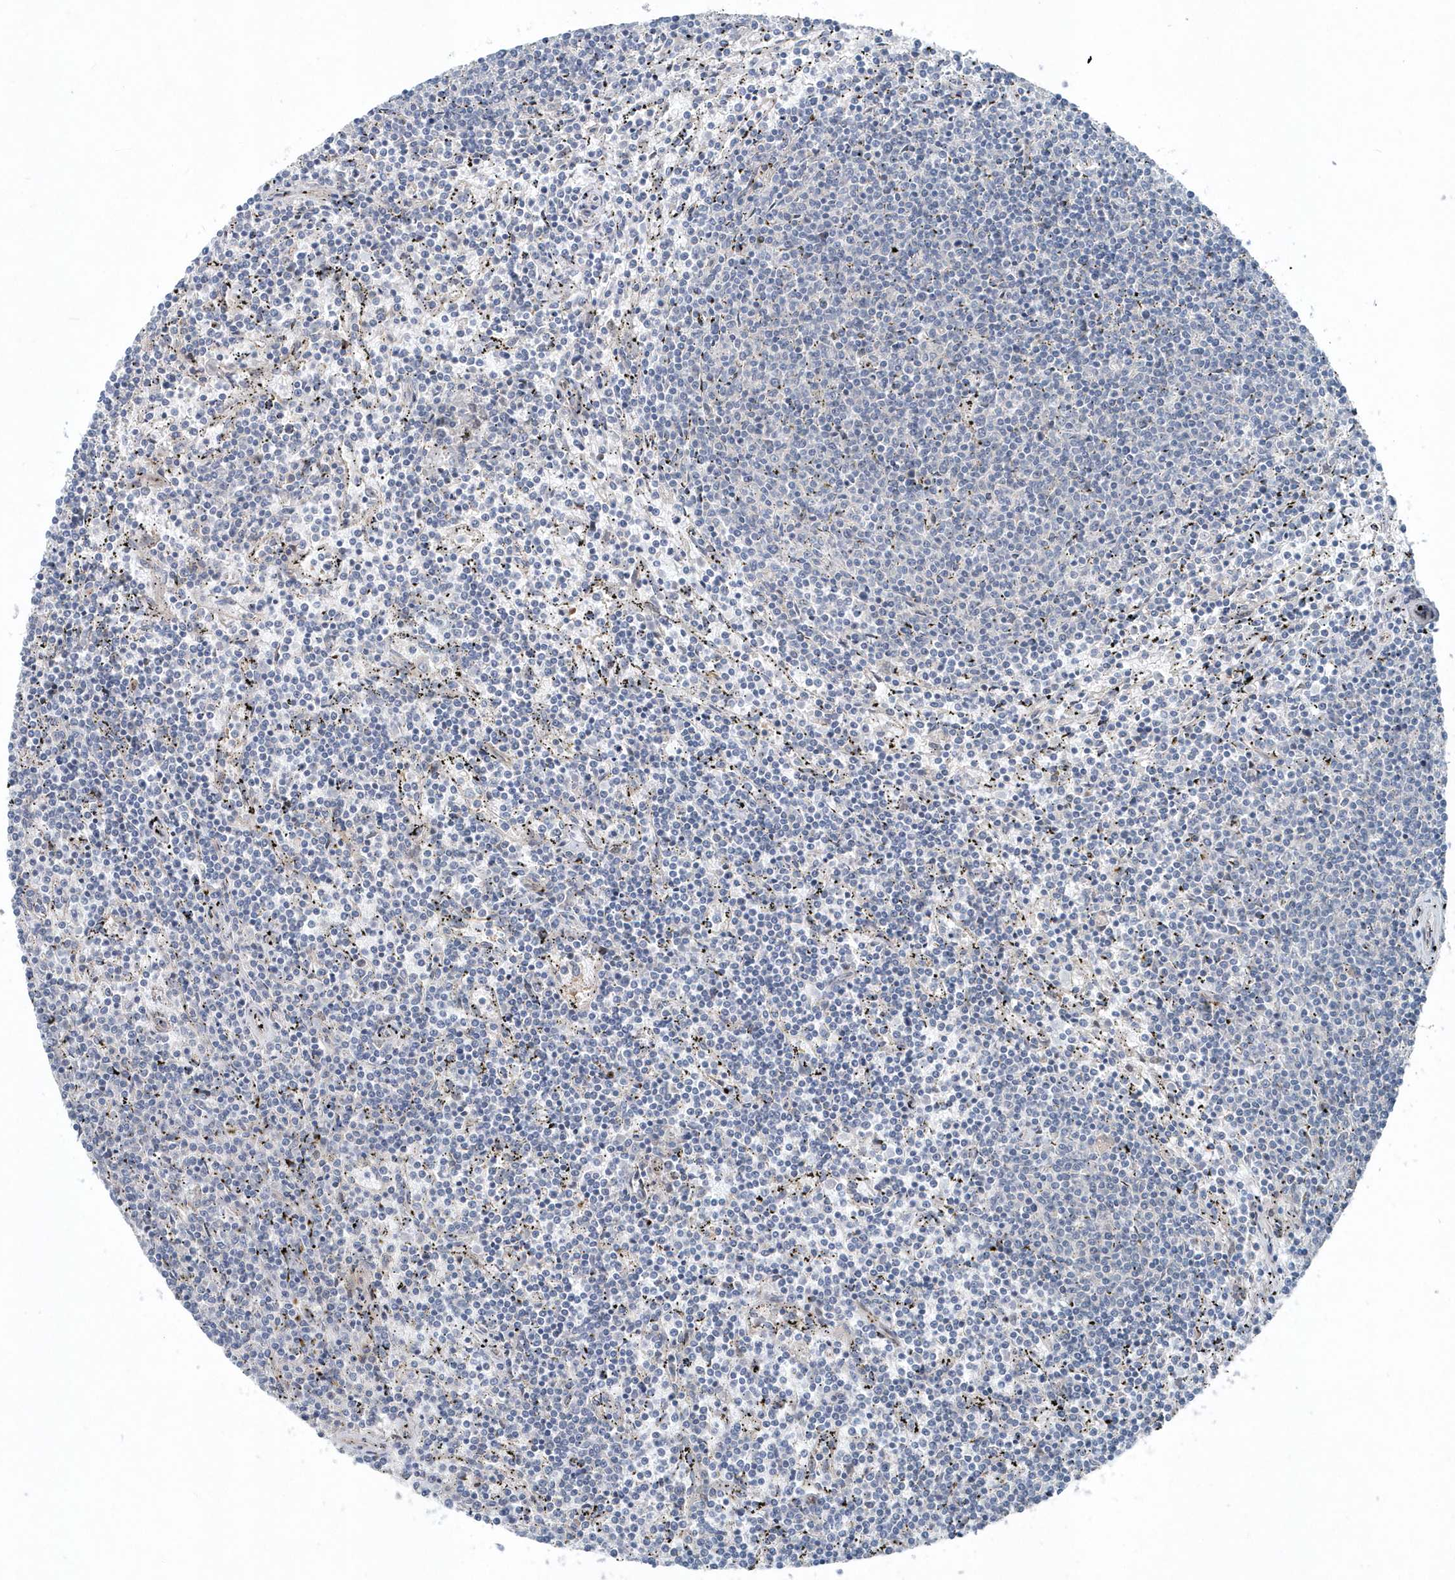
{"staining": {"intensity": "negative", "quantity": "none", "location": "none"}, "tissue": "lymphoma", "cell_type": "Tumor cells", "image_type": "cancer", "snomed": [{"axis": "morphology", "description": "Malignant lymphoma, non-Hodgkin's type, Low grade"}, {"axis": "topography", "description": "Spleen"}], "caption": "The histopathology image demonstrates no staining of tumor cells in lymphoma.", "gene": "MCC", "patient": {"sex": "female", "age": 50}}